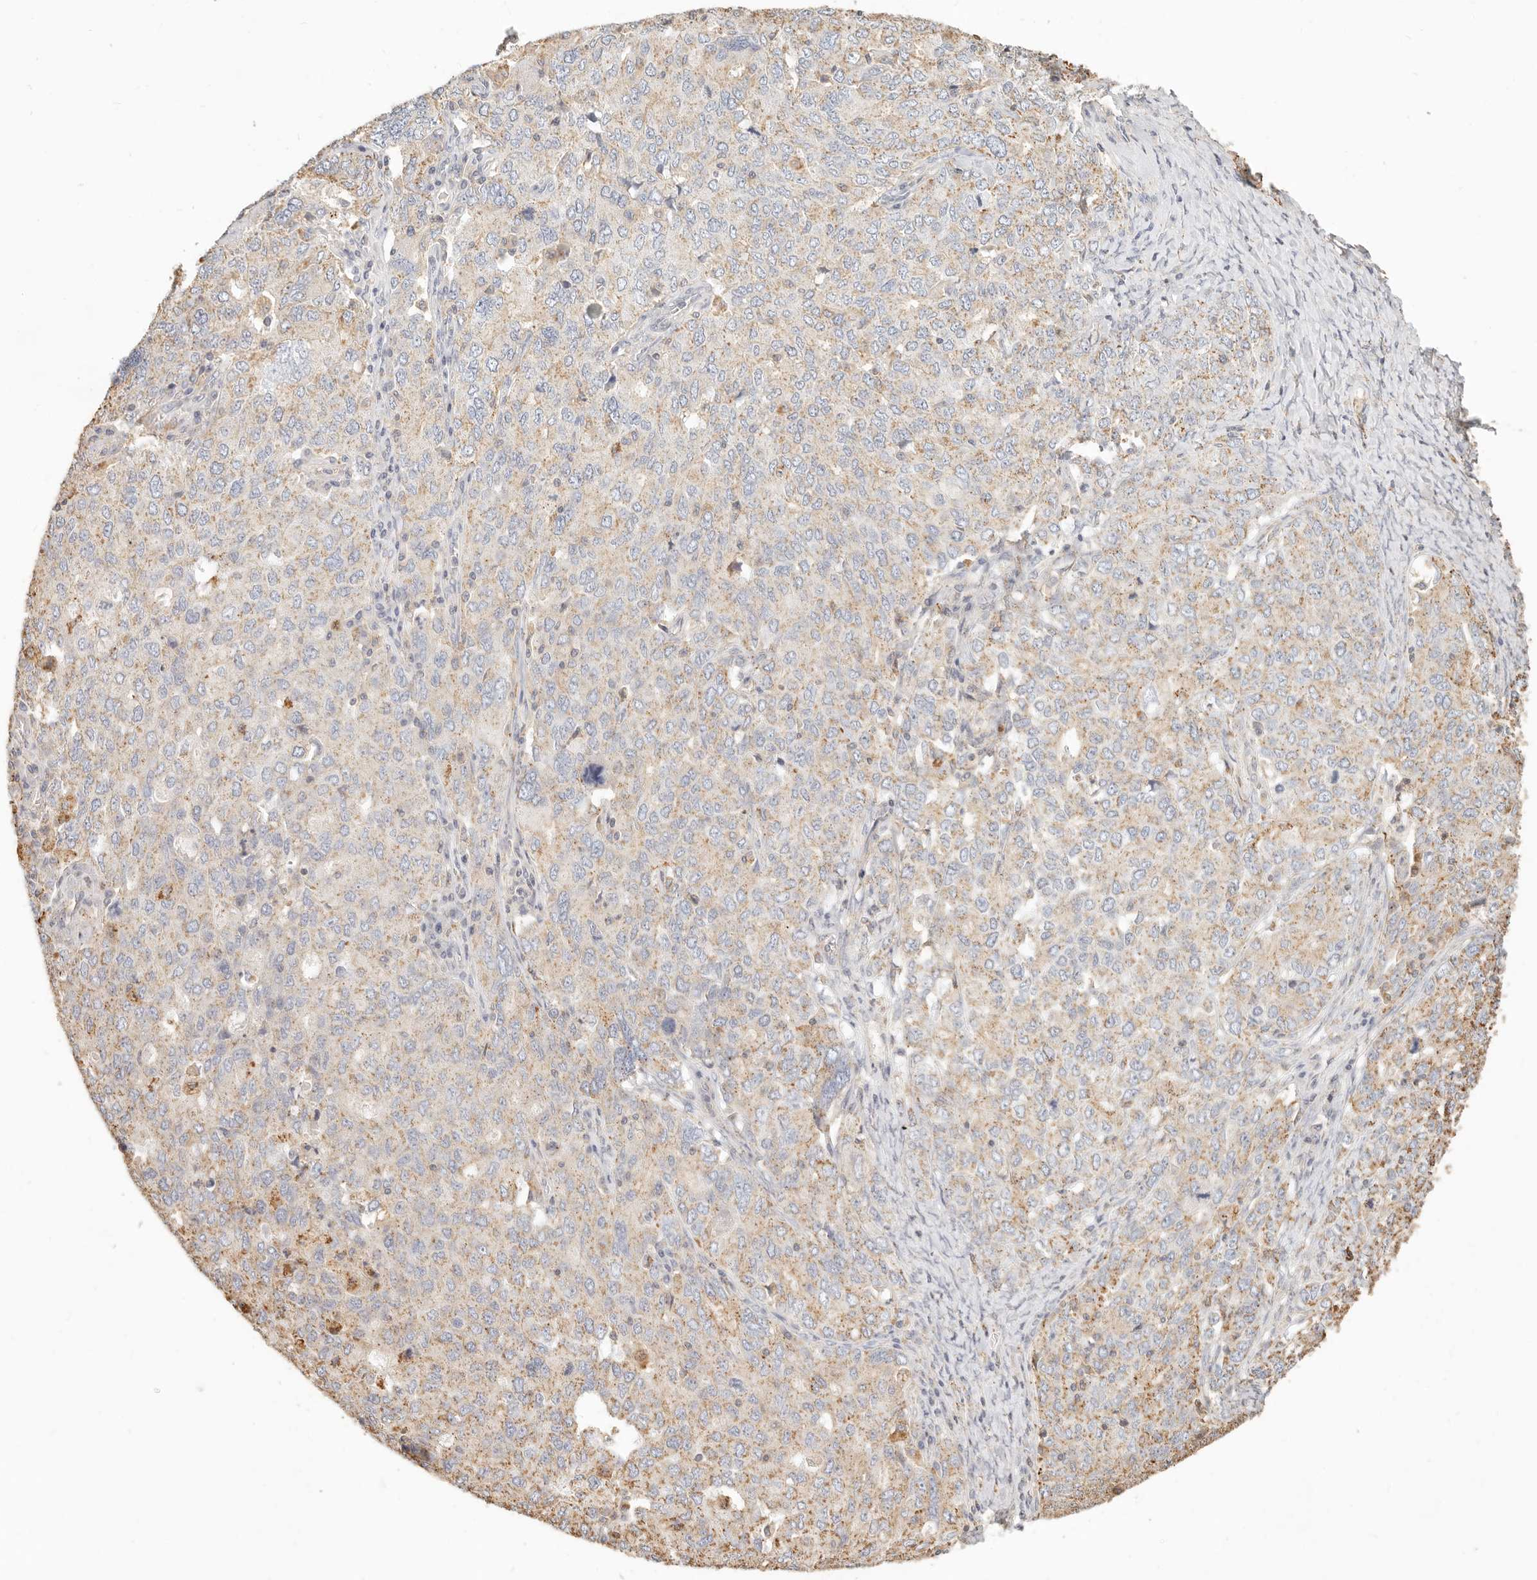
{"staining": {"intensity": "weak", "quantity": "25%-75%", "location": "cytoplasmic/membranous"}, "tissue": "ovarian cancer", "cell_type": "Tumor cells", "image_type": "cancer", "snomed": [{"axis": "morphology", "description": "Carcinoma, endometroid"}, {"axis": "topography", "description": "Ovary"}], "caption": "Endometroid carcinoma (ovarian) stained with a brown dye reveals weak cytoplasmic/membranous positive expression in about 25%-75% of tumor cells.", "gene": "CNMD", "patient": {"sex": "female", "age": 62}}